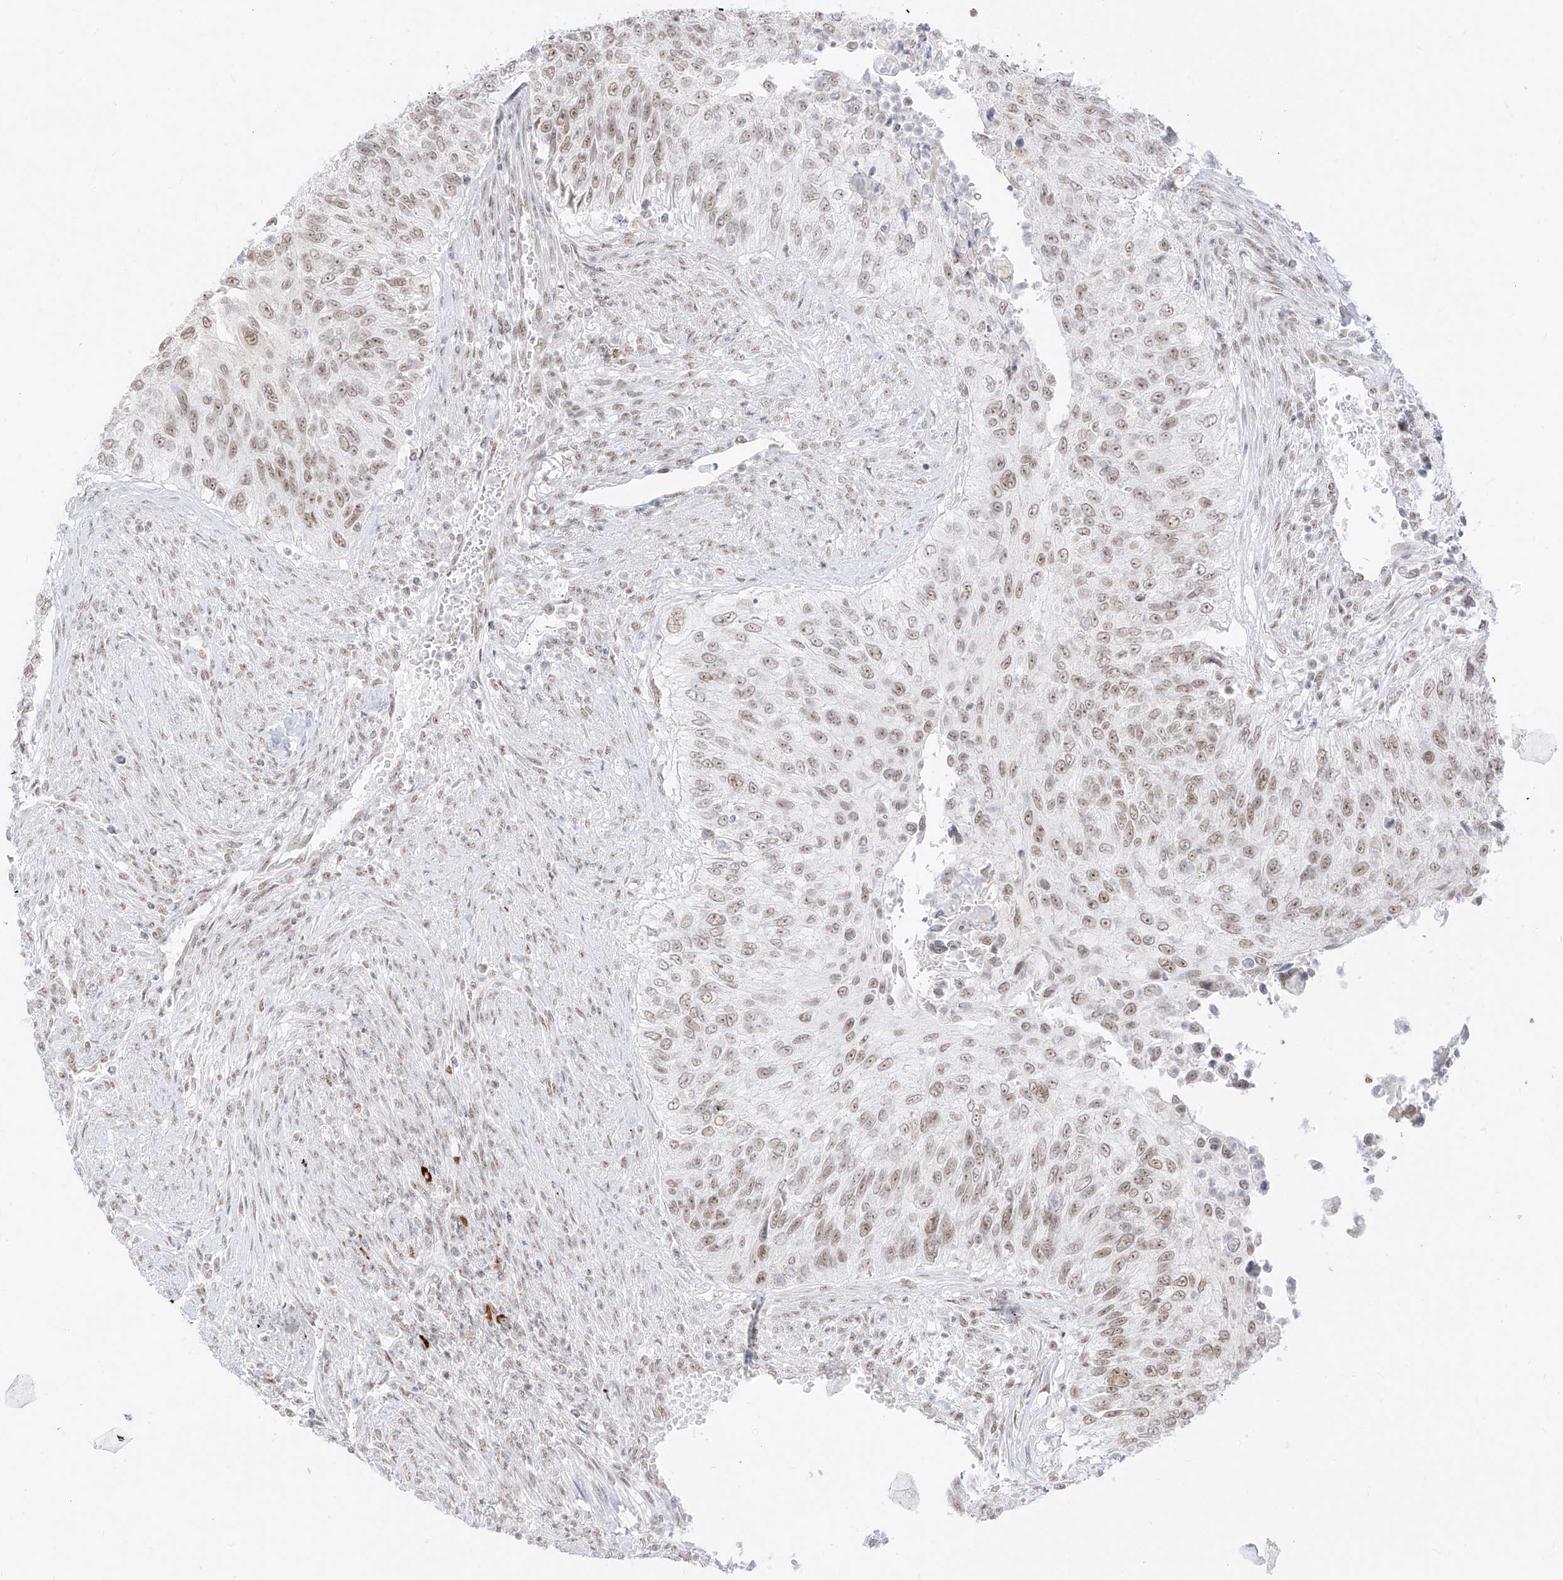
{"staining": {"intensity": "weak", "quantity": ">75%", "location": "nuclear"}, "tissue": "urothelial cancer", "cell_type": "Tumor cells", "image_type": "cancer", "snomed": [{"axis": "morphology", "description": "Urothelial carcinoma, High grade"}, {"axis": "topography", "description": "Urinary bladder"}], "caption": "This is an image of immunohistochemistry (IHC) staining of urothelial cancer, which shows weak expression in the nuclear of tumor cells.", "gene": "SUPT5H", "patient": {"sex": "female", "age": 60}}